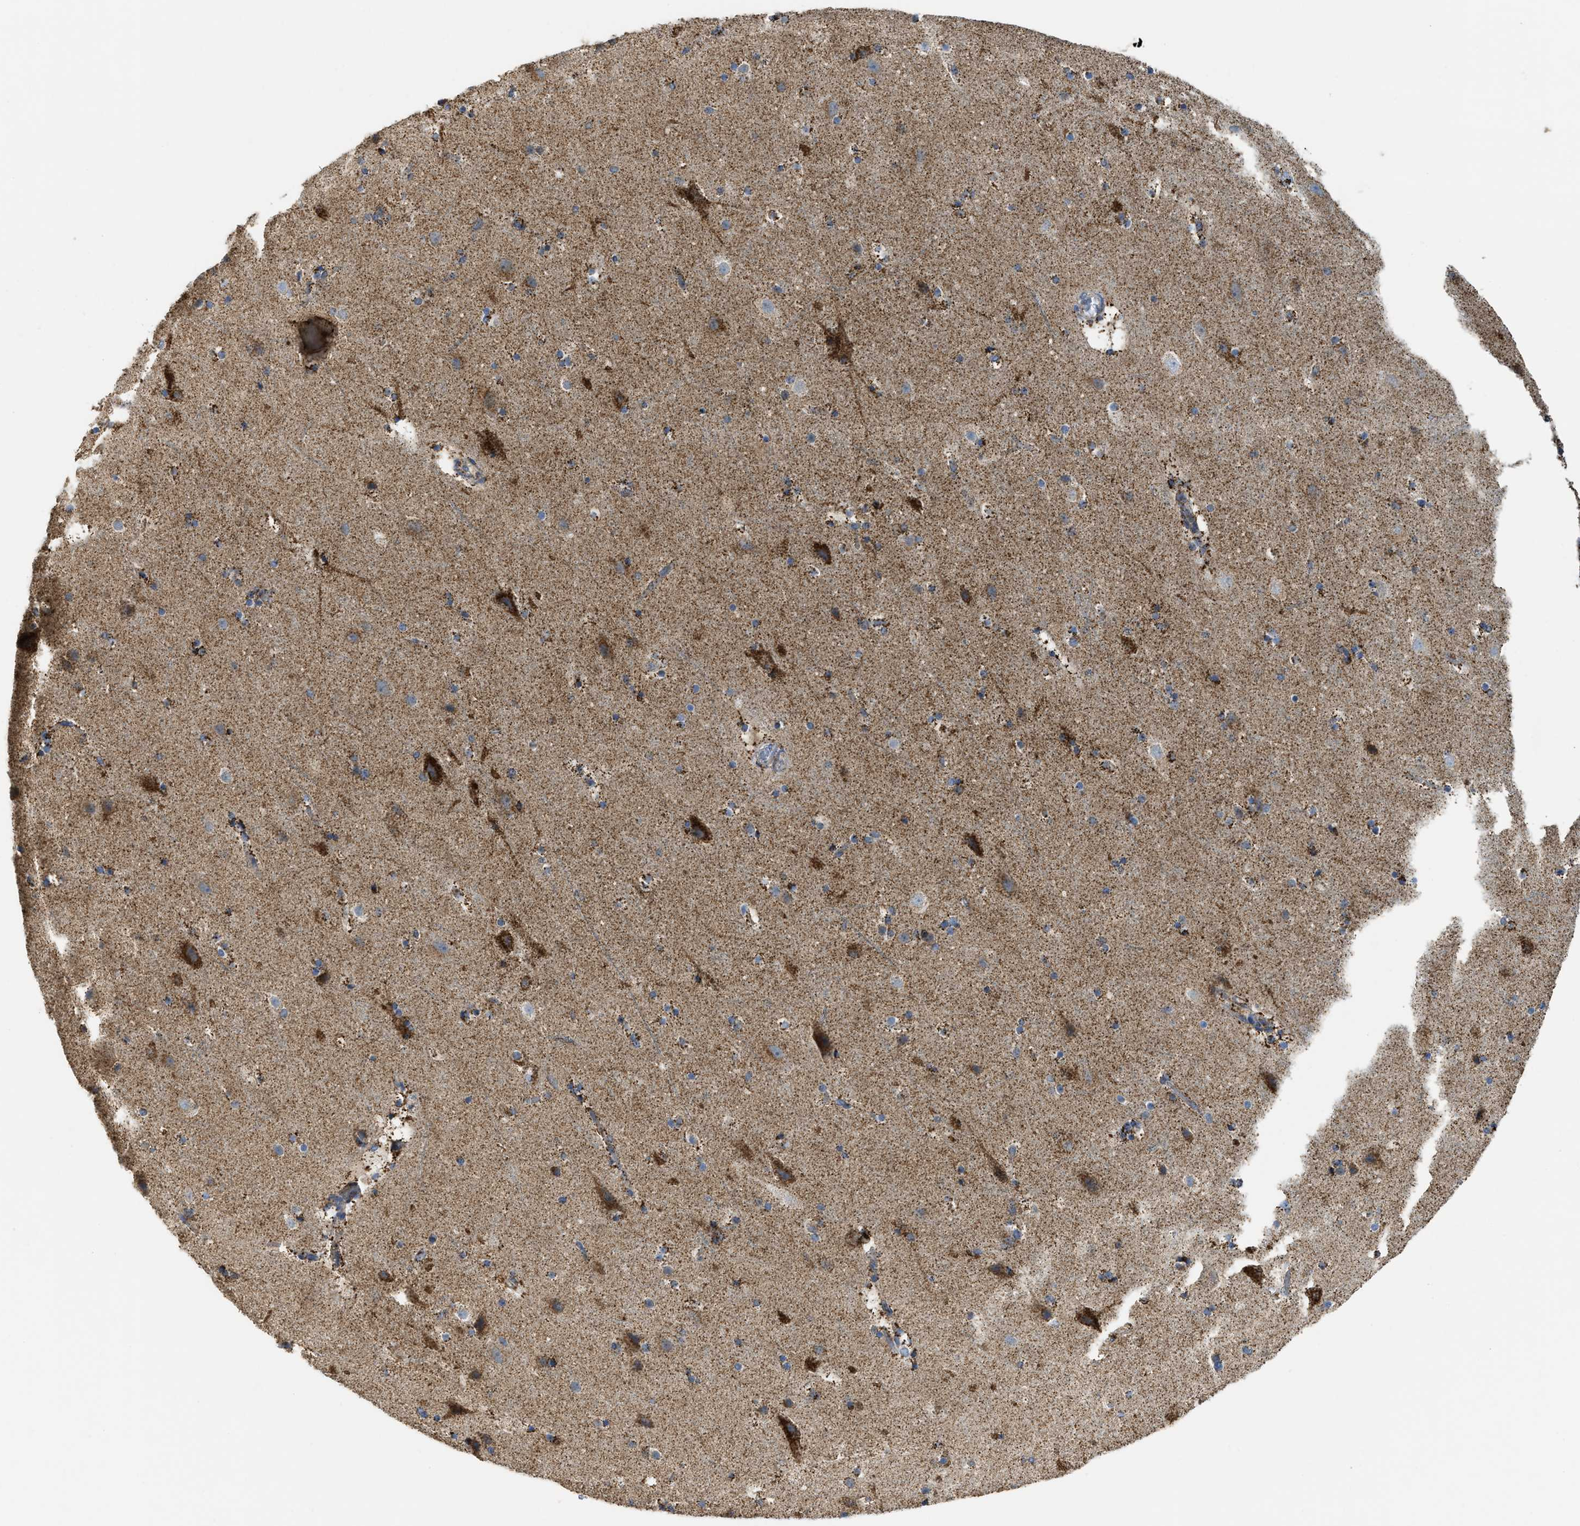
{"staining": {"intensity": "negative", "quantity": "none", "location": "none"}, "tissue": "cerebral cortex", "cell_type": "Endothelial cells", "image_type": "normal", "snomed": [{"axis": "morphology", "description": "Normal tissue, NOS"}, {"axis": "topography", "description": "Cerebral cortex"}], "caption": "The histopathology image exhibits no significant expression in endothelial cells of cerebral cortex.", "gene": "GATD3", "patient": {"sex": "male", "age": 45}}